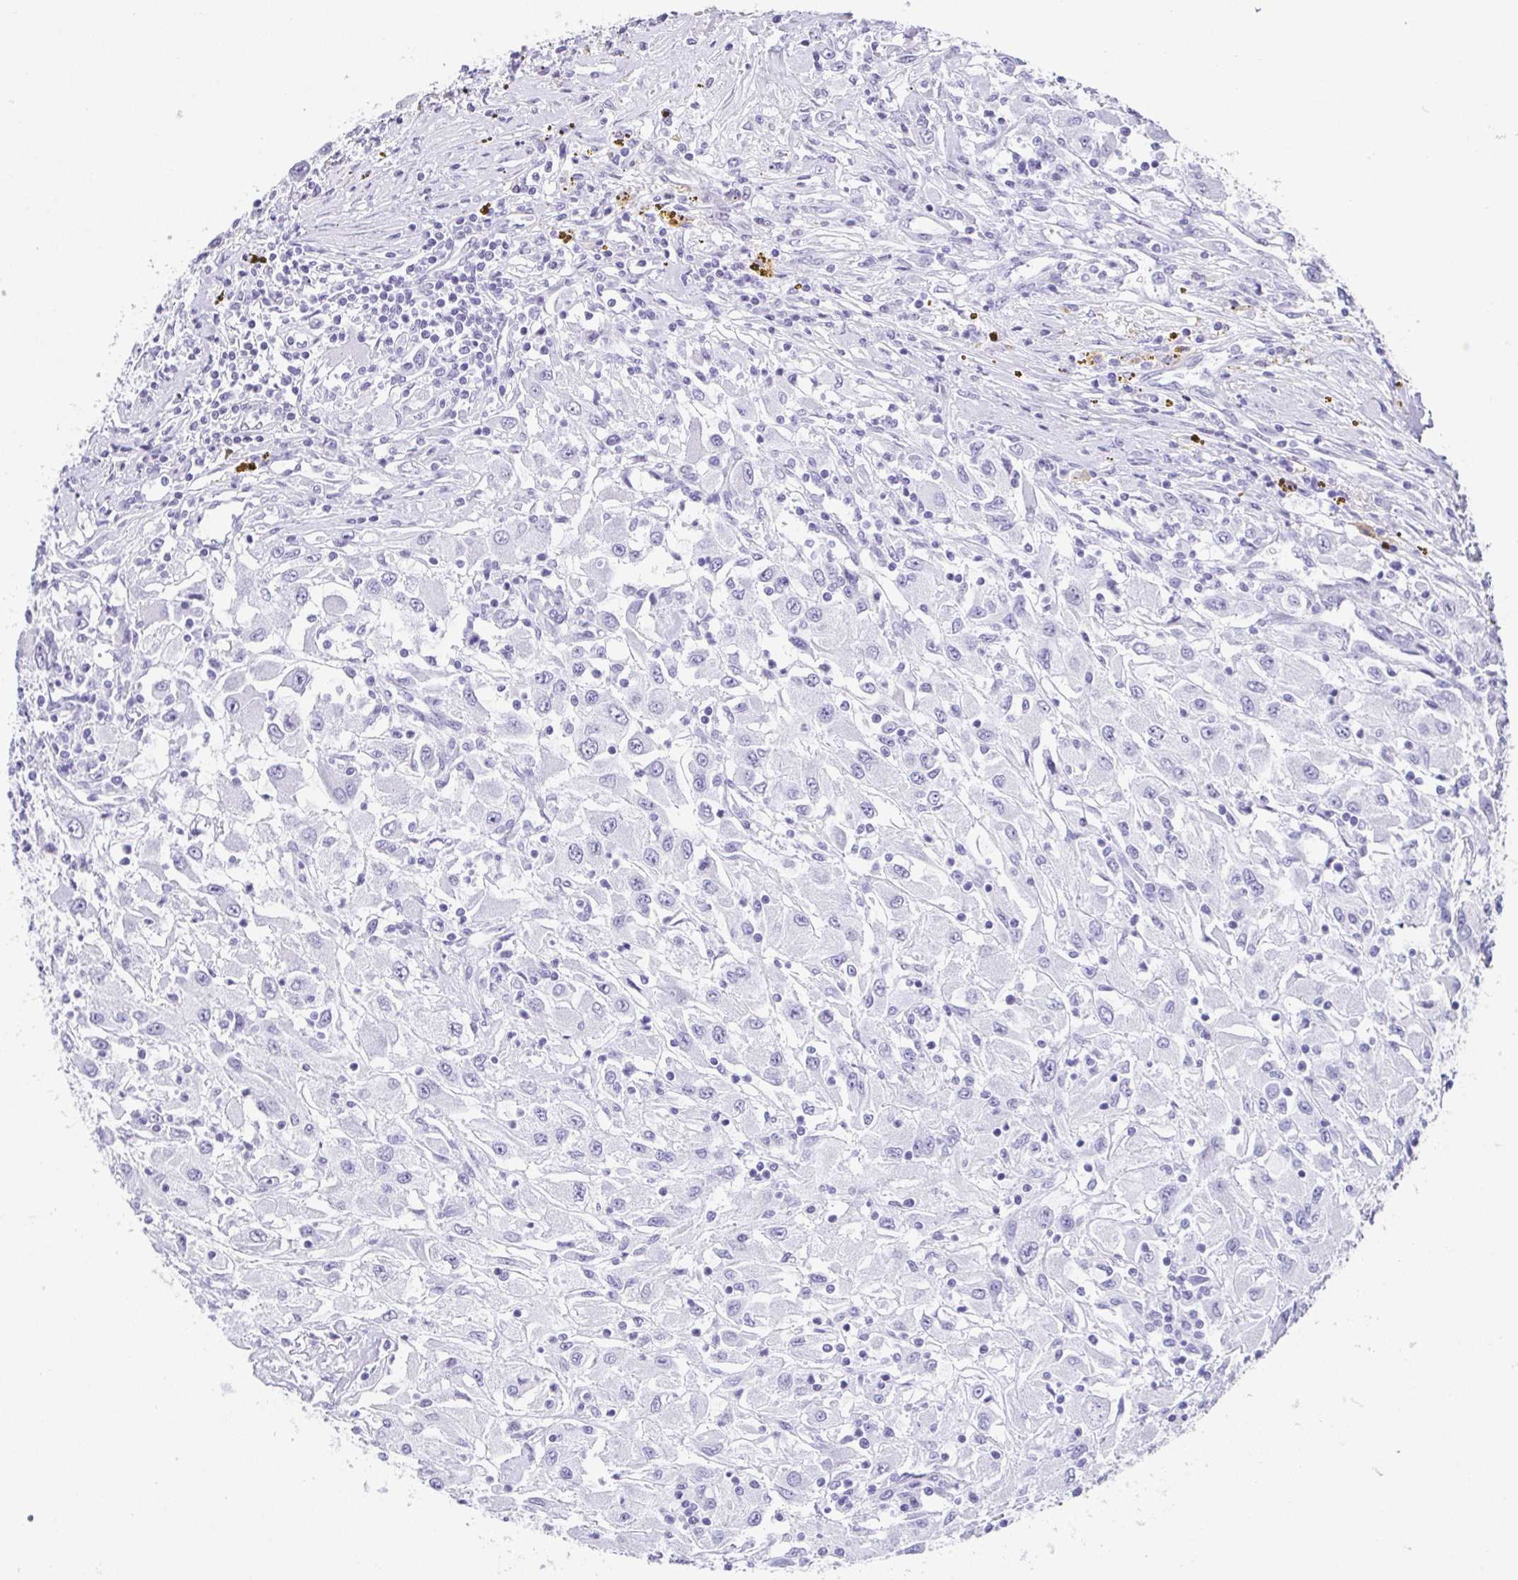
{"staining": {"intensity": "negative", "quantity": "none", "location": "none"}, "tissue": "renal cancer", "cell_type": "Tumor cells", "image_type": "cancer", "snomed": [{"axis": "morphology", "description": "Adenocarcinoma, NOS"}, {"axis": "topography", "description": "Kidney"}], "caption": "Tumor cells are negative for brown protein staining in adenocarcinoma (renal).", "gene": "ESX1", "patient": {"sex": "female", "age": 67}}